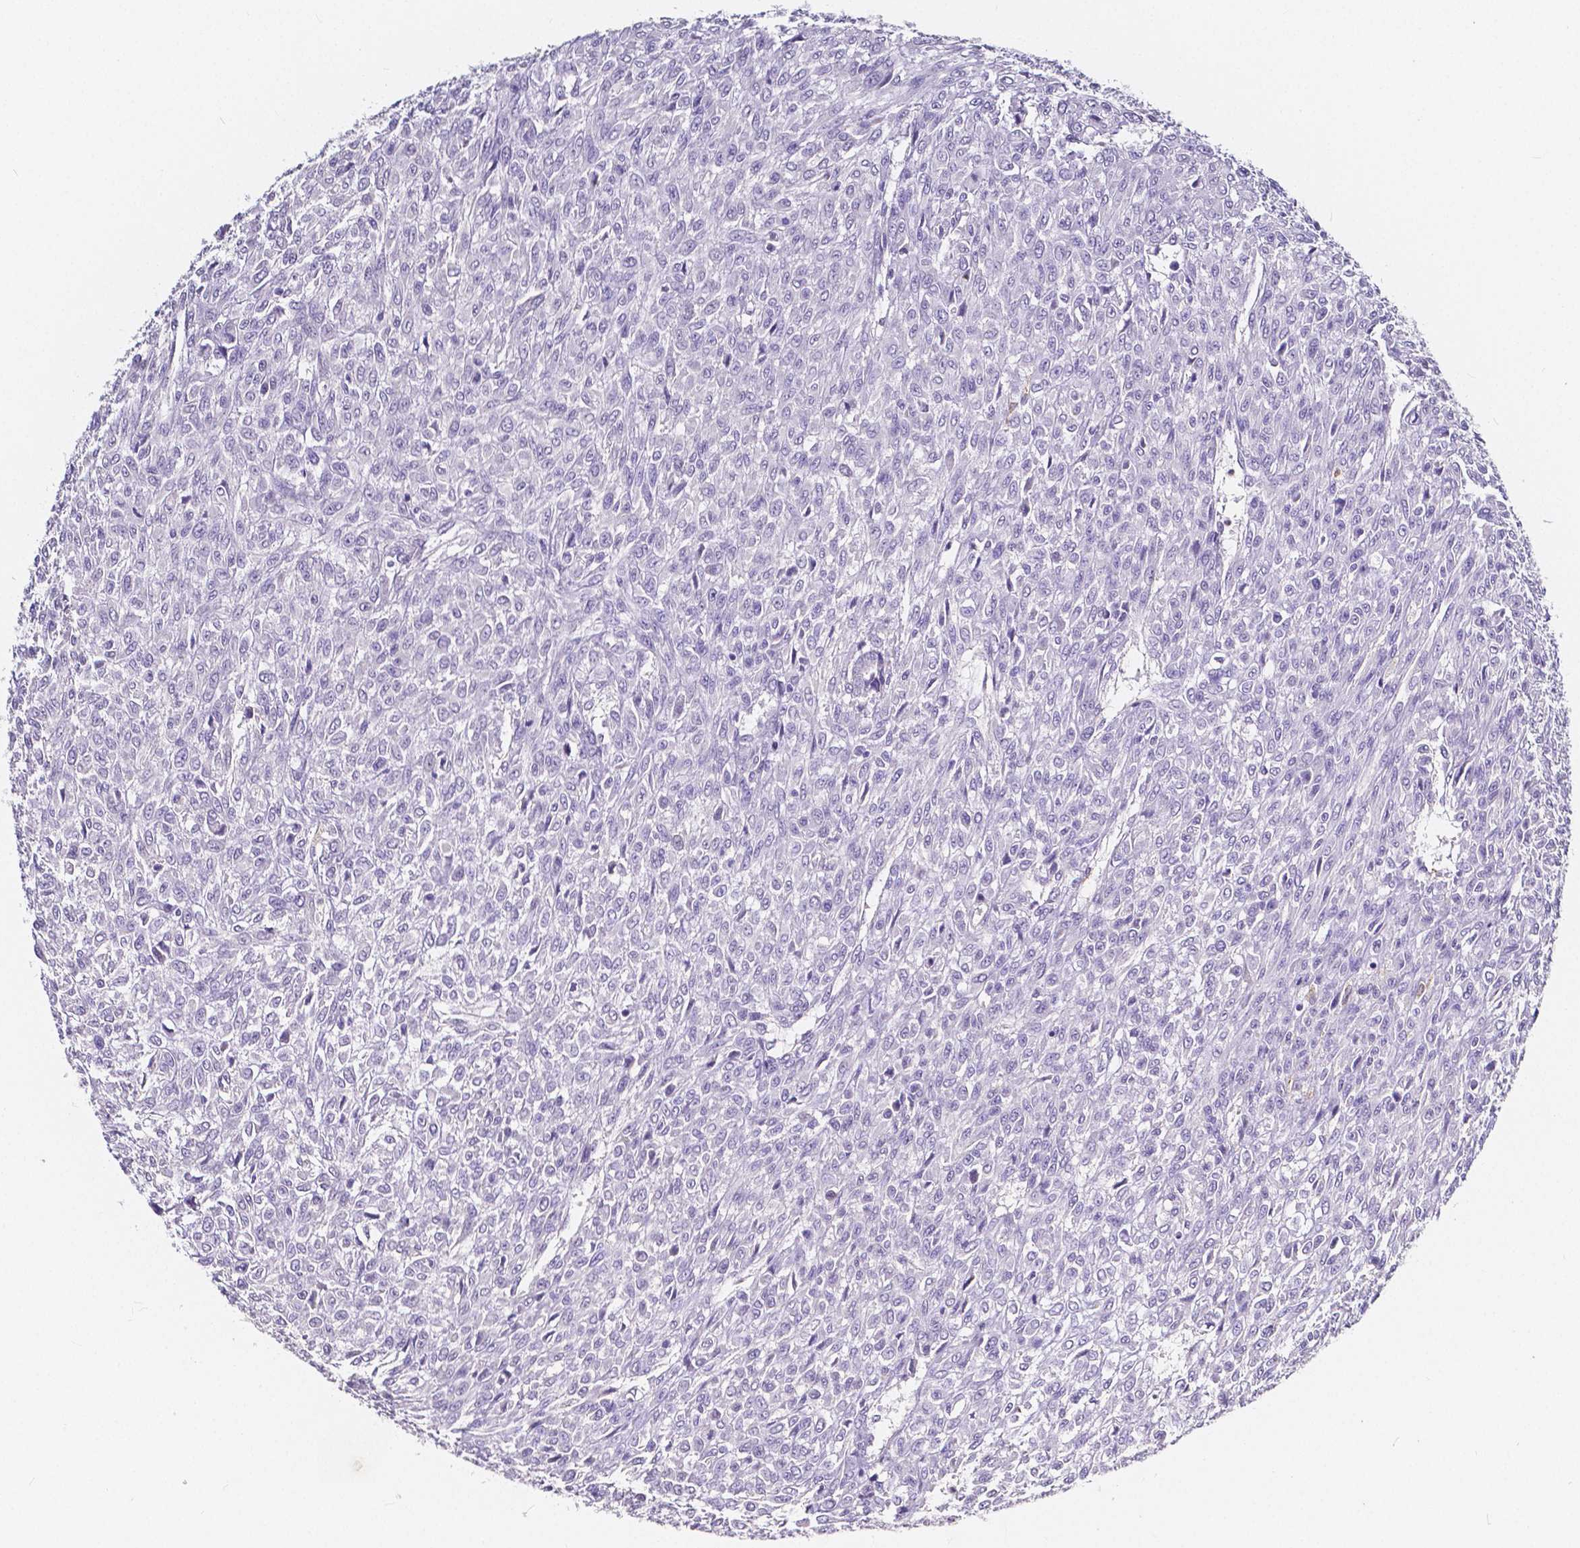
{"staining": {"intensity": "negative", "quantity": "none", "location": "none"}, "tissue": "renal cancer", "cell_type": "Tumor cells", "image_type": "cancer", "snomed": [{"axis": "morphology", "description": "Adenocarcinoma, NOS"}, {"axis": "topography", "description": "Kidney"}], "caption": "Tumor cells show no significant expression in renal cancer.", "gene": "ACP5", "patient": {"sex": "male", "age": 58}}